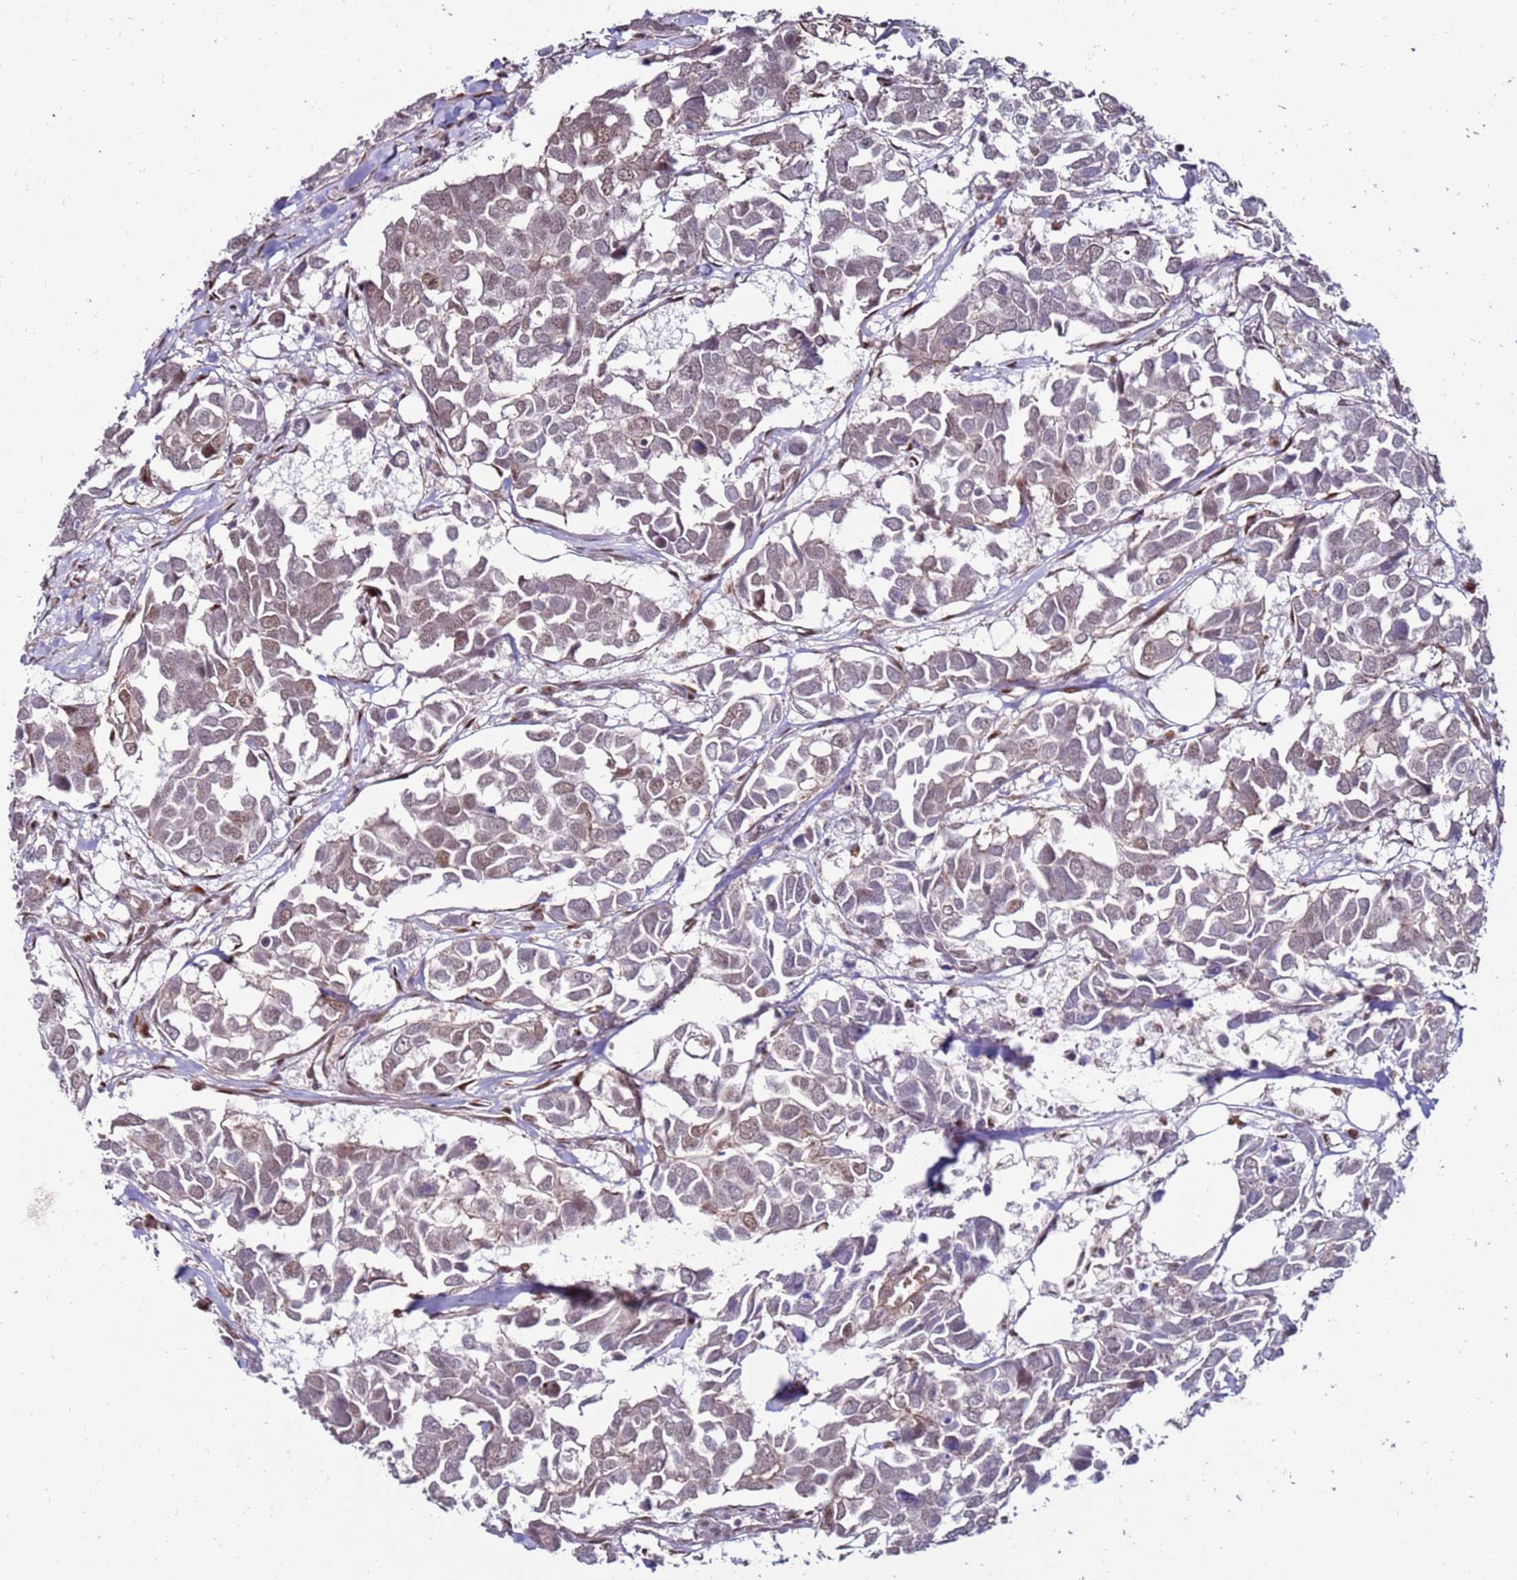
{"staining": {"intensity": "weak", "quantity": "<25%", "location": "nuclear"}, "tissue": "breast cancer", "cell_type": "Tumor cells", "image_type": "cancer", "snomed": [{"axis": "morphology", "description": "Duct carcinoma"}, {"axis": "topography", "description": "Breast"}], "caption": "IHC histopathology image of human infiltrating ductal carcinoma (breast) stained for a protein (brown), which reveals no staining in tumor cells.", "gene": "KPNA4", "patient": {"sex": "female", "age": 83}}